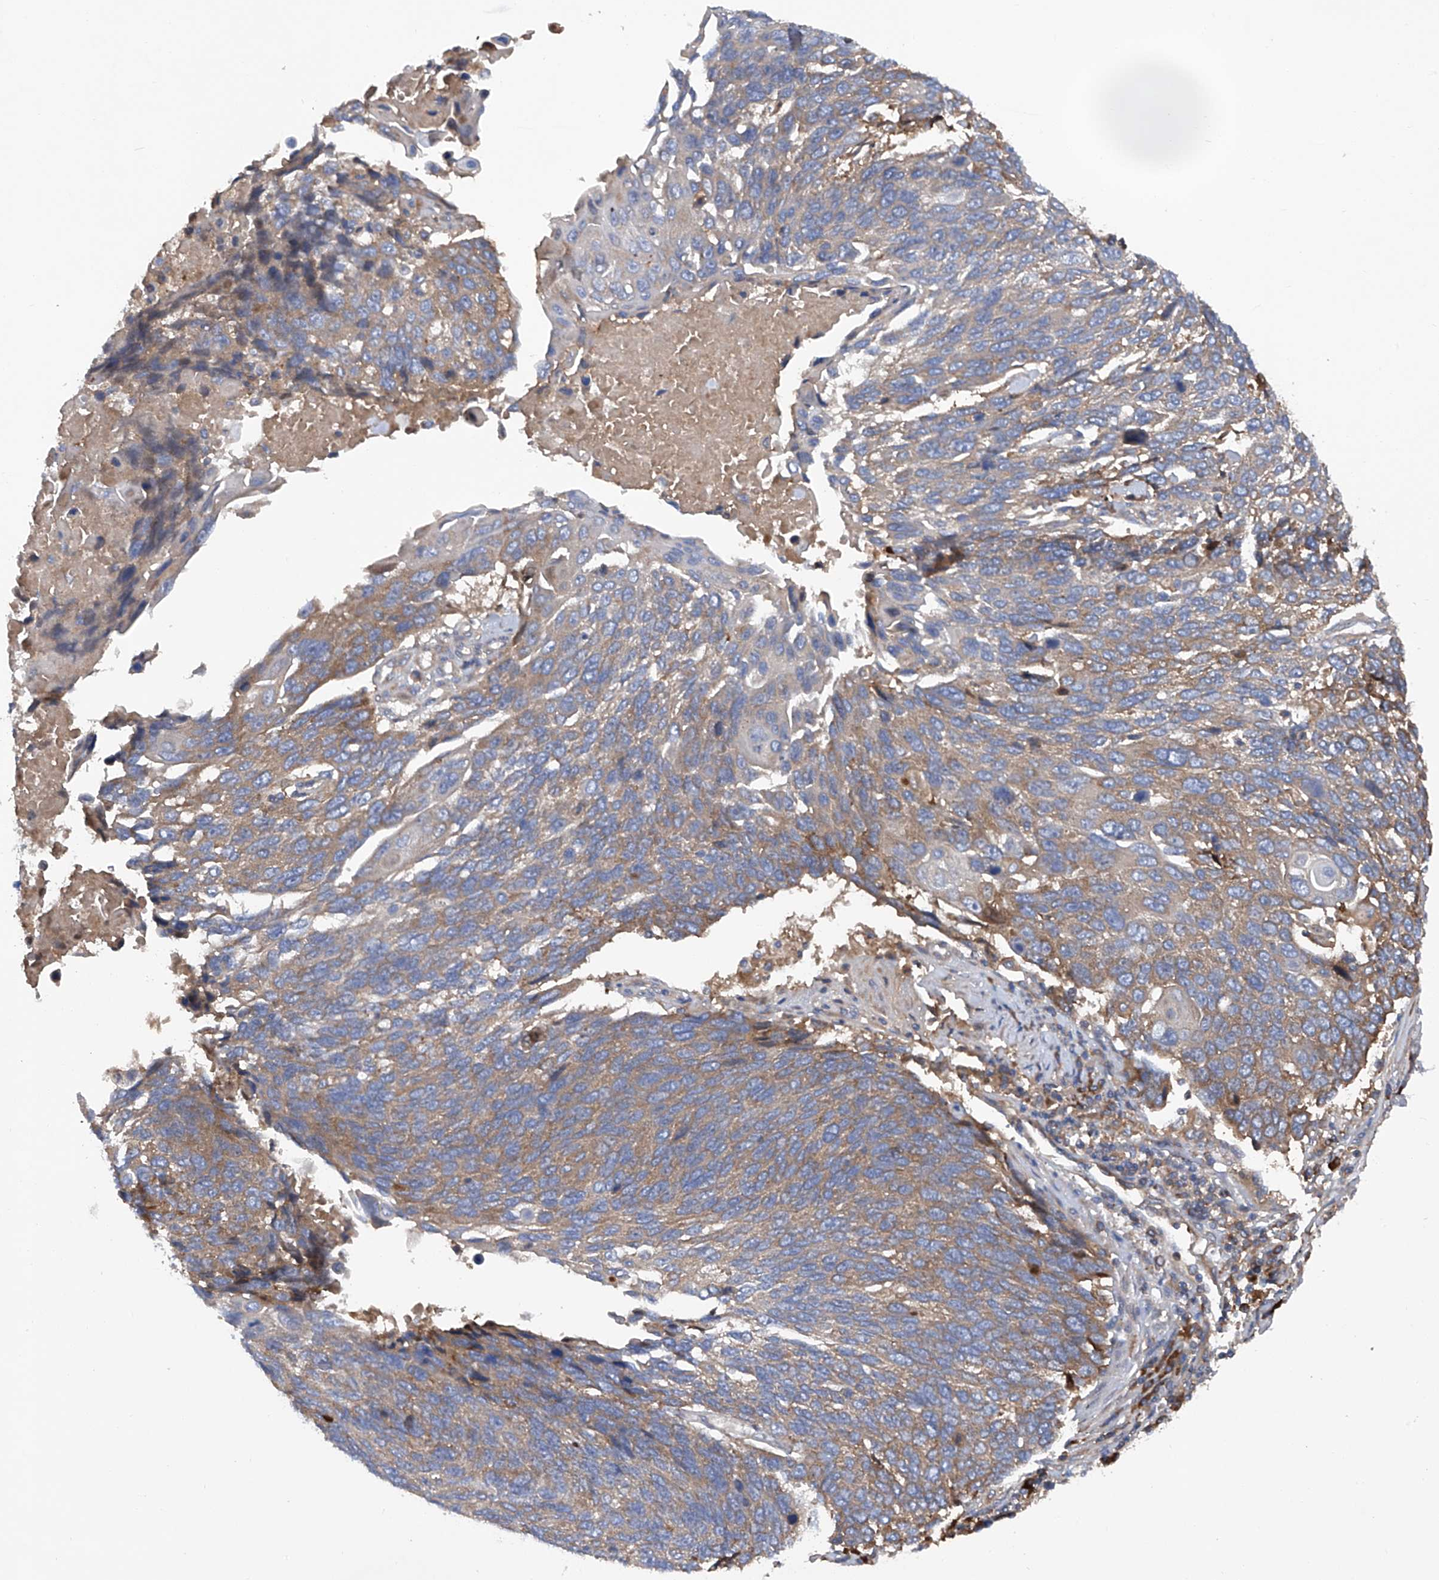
{"staining": {"intensity": "moderate", "quantity": "25%-75%", "location": "cytoplasmic/membranous"}, "tissue": "lung cancer", "cell_type": "Tumor cells", "image_type": "cancer", "snomed": [{"axis": "morphology", "description": "Squamous cell carcinoma, NOS"}, {"axis": "topography", "description": "Lung"}], "caption": "There is medium levels of moderate cytoplasmic/membranous positivity in tumor cells of lung squamous cell carcinoma, as demonstrated by immunohistochemical staining (brown color).", "gene": "ASCC3", "patient": {"sex": "male", "age": 66}}